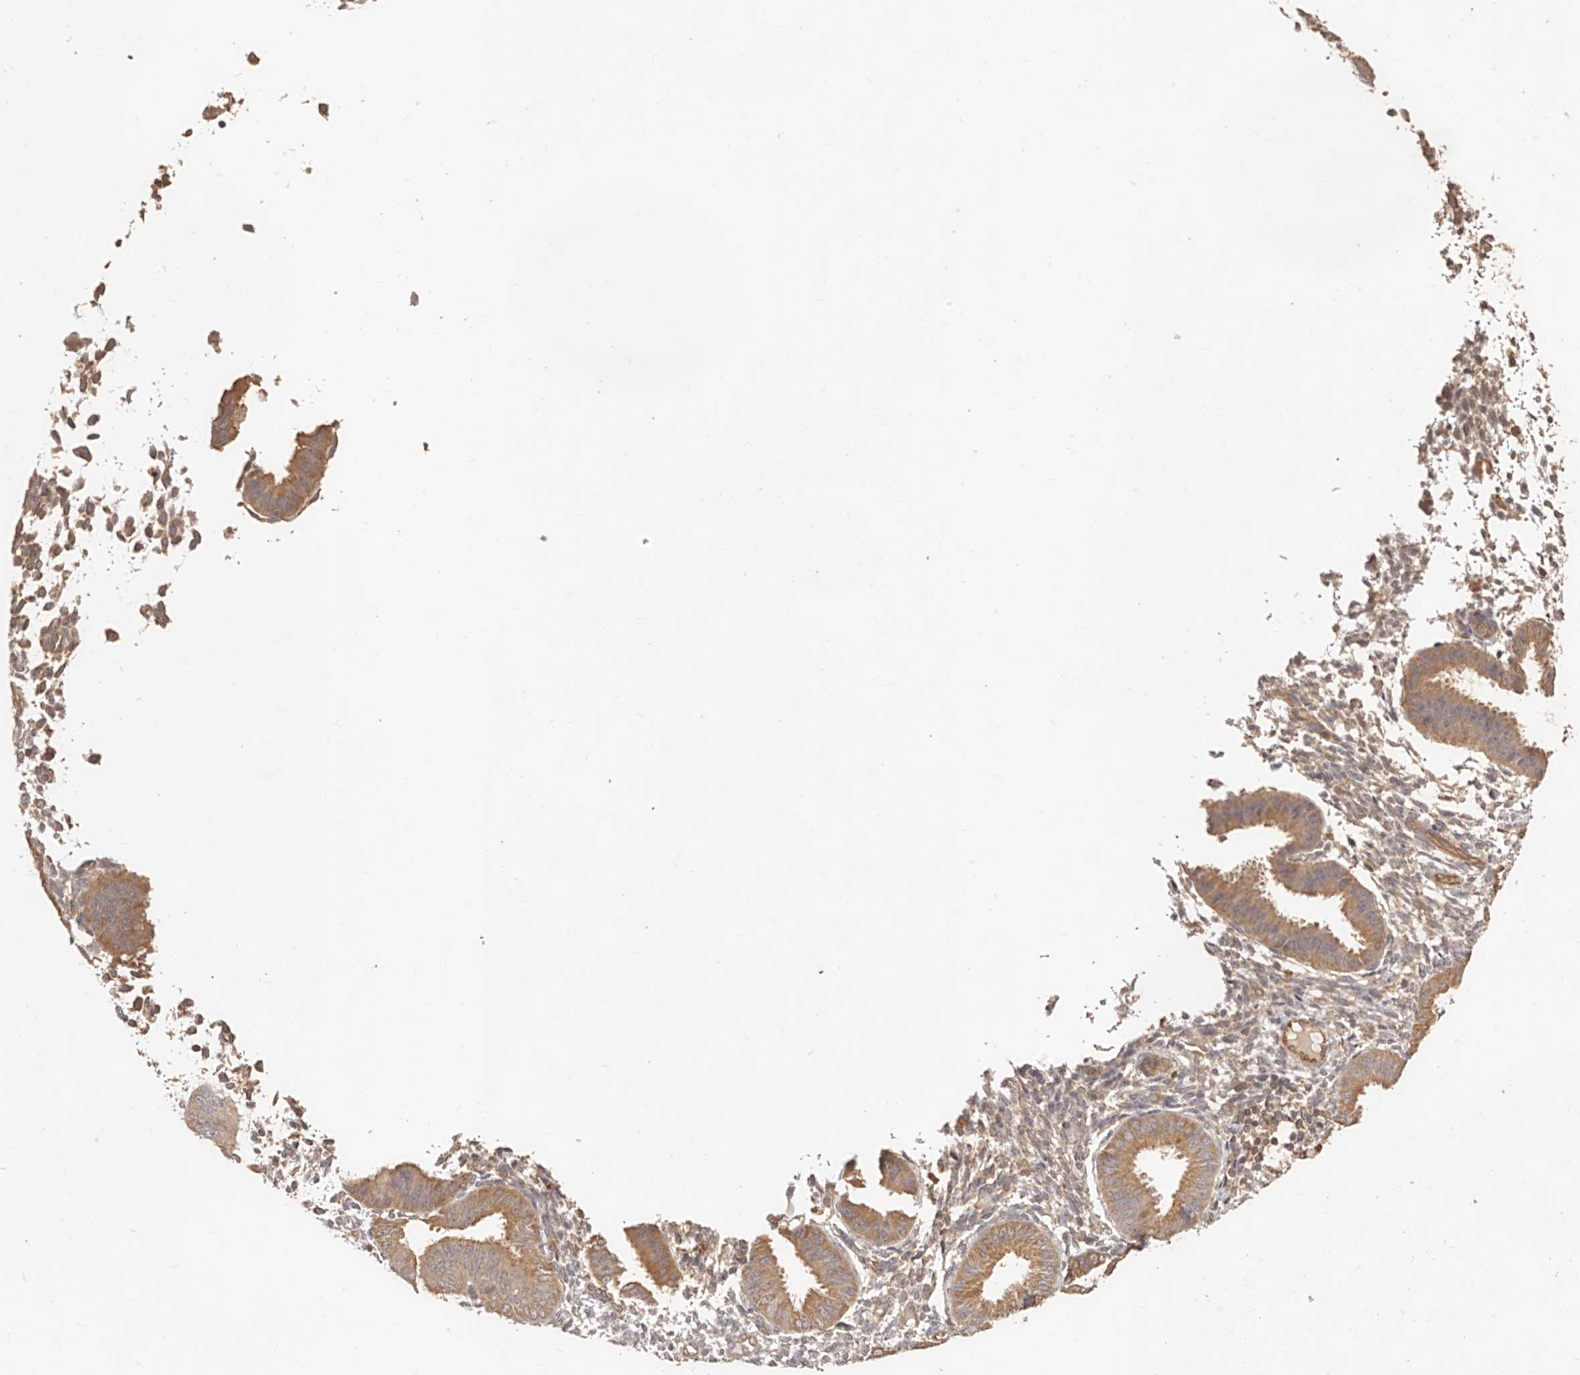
{"staining": {"intensity": "weak", "quantity": ">75%", "location": "cytoplasmic/membranous"}, "tissue": "endometrium", "cell_type": "Cells in endometrial stroma", "image_type": "normal", "snomed": [{"axis": "morphology", "description": "Normal tissue, NOS"}, {"axis": "topography", "description": "Uterus"}, {"axis": "topography", "description": "Endometrium"}], "caption": "Immunohistochemistry (IHC) (DAB) staining of benign endometrium exhibits weak cytoplasmic/membranous protein positivity in about >75% of cells in endometrial stroma.", "gene": "CCL14", "patient": {"sex": "female", "age": 48}}